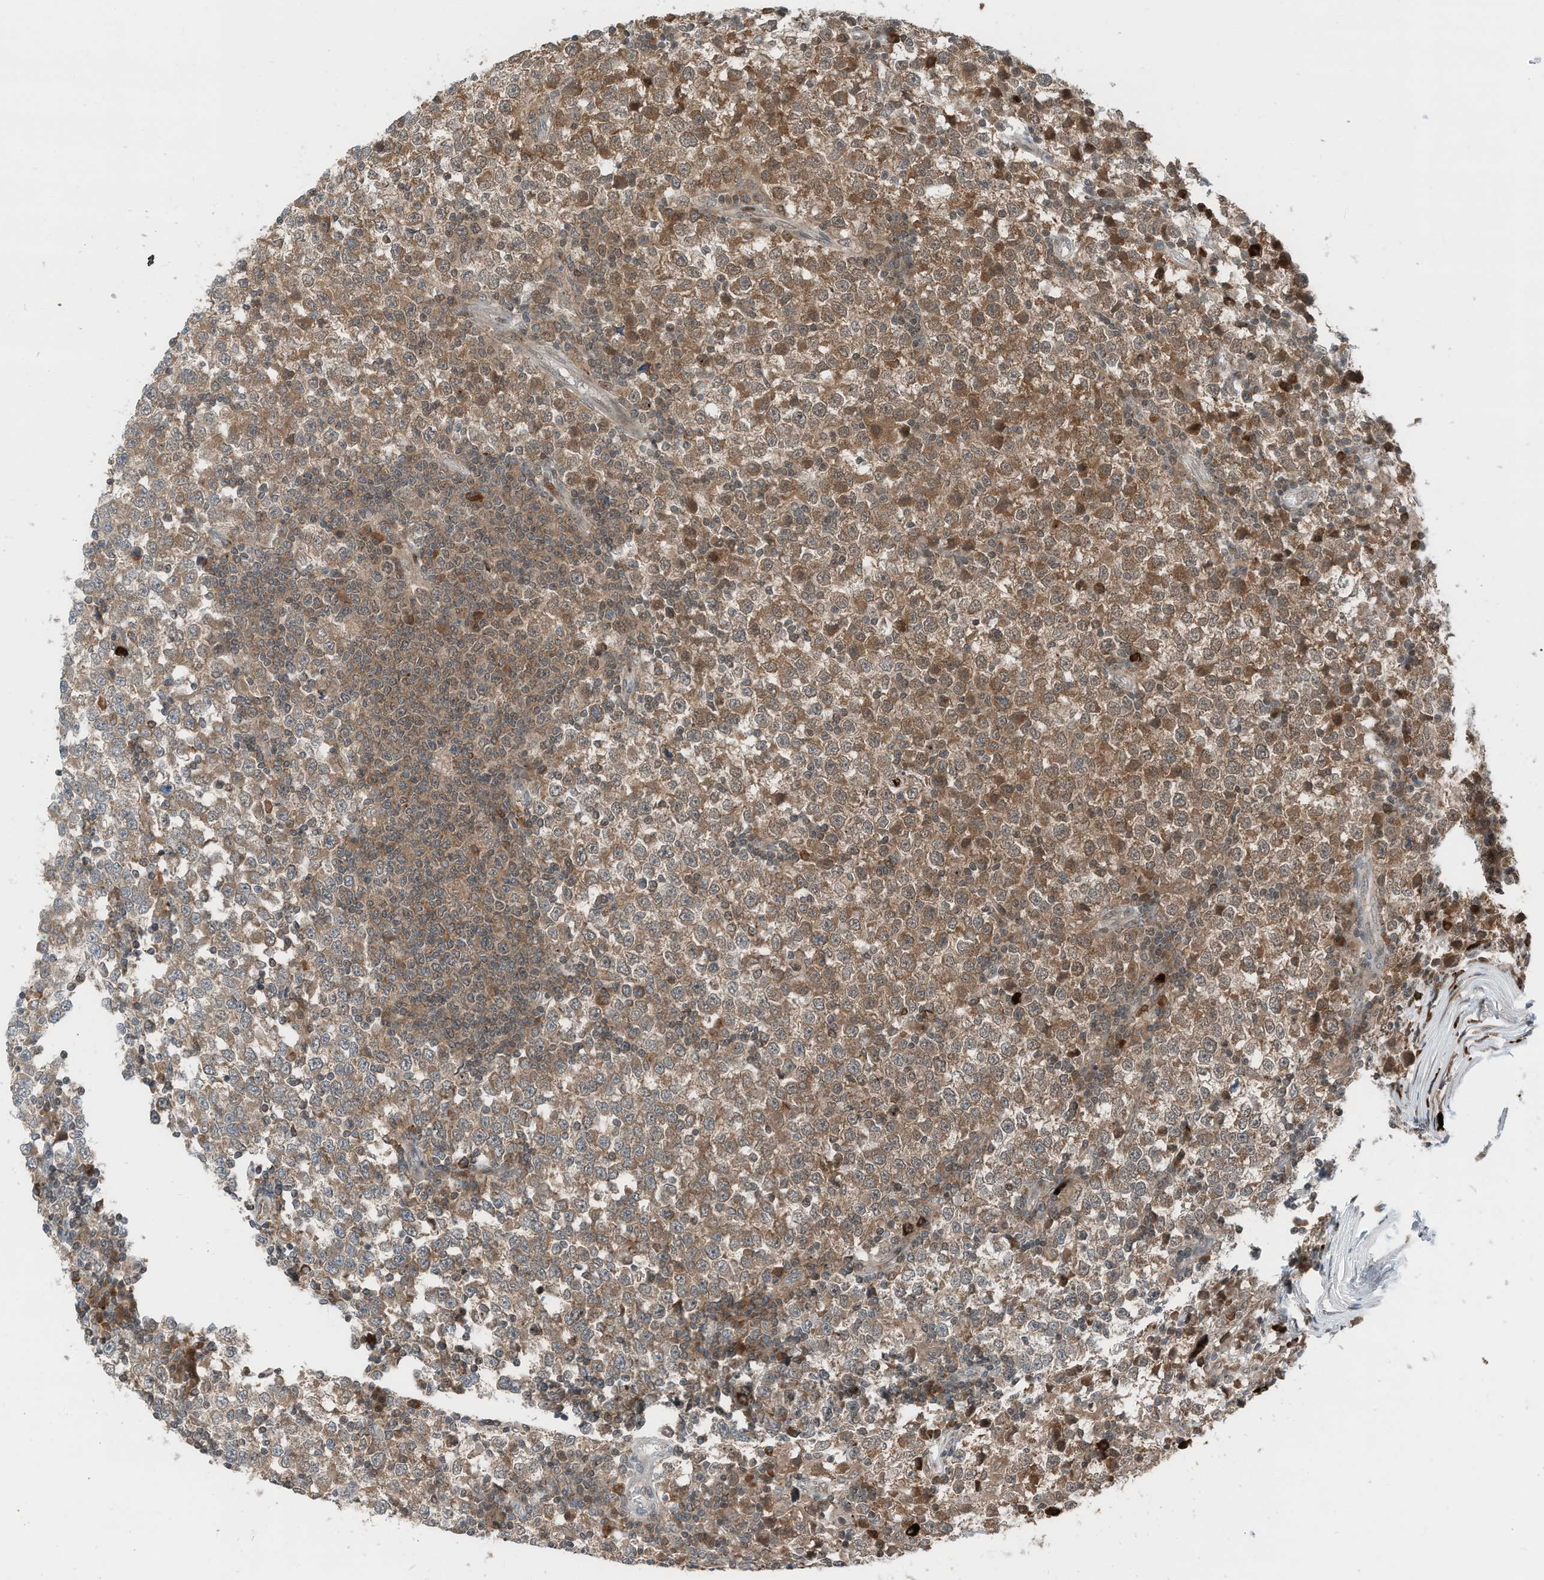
{"staining": {"intensity": "moderate", "quantity": ">75%", "location": "cytoplasmic/membranous"}, "tissue": "testis cancer", "cell_type": "Tumor cells", "image_type": "cancer", "snomed": [{"axis": "morphology", "description": "Seminoma, NOS"}, {"axis": "topography", "description": "Testis"}], "caption": "Immunohistochemical staining of human testis cancer (seminoma) reveals medium levels of moderate cytoplasmic/membranous protein staining in approximately >75% of tumor cells. (DAB = brown stain, brightfield microscopy at high magnification).", "gene": "RMND1", "patient": {"sex": "male", "age": 65}}